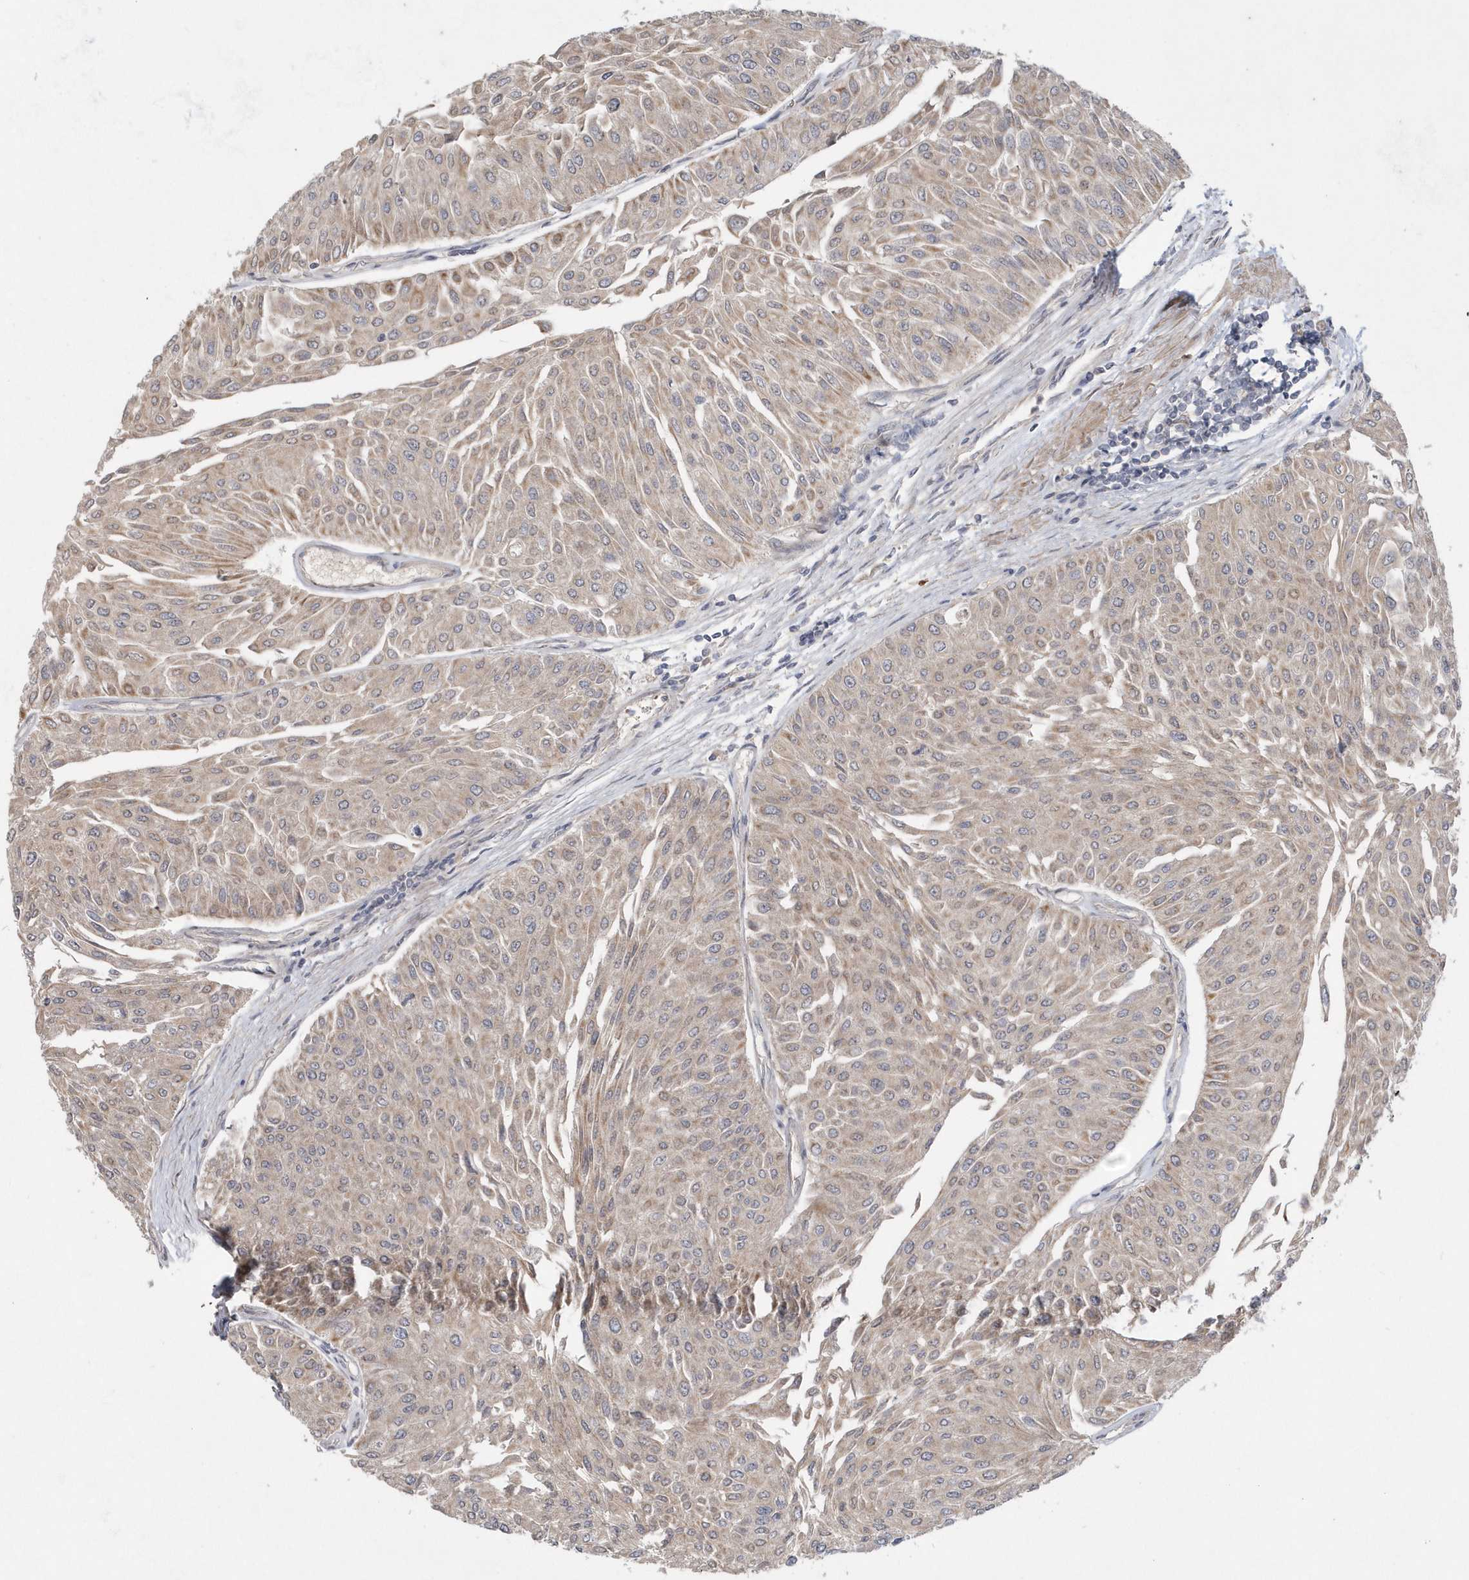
{"staining": {"intensity": "weak", "quantity": ">75%", "location": "cytoplasmic/membranous"}, "tissue": "urothelial cancer", "cell_type": "Tumor cells", "image_type": "cancer", "snomed": [{"axis": "morphology", "description": "Urothelial carcinoma, Low grade"}, {"axis": "topography", "description": "Urinary bladder"}], "caption": "Protein staining of urothelial cancer tissue shows weak cytoplasmic/membranous expression in approximately >75% of tumor cells.", "gene": "HMGCS1", "patient": {"sex": "male", "age": 67}}